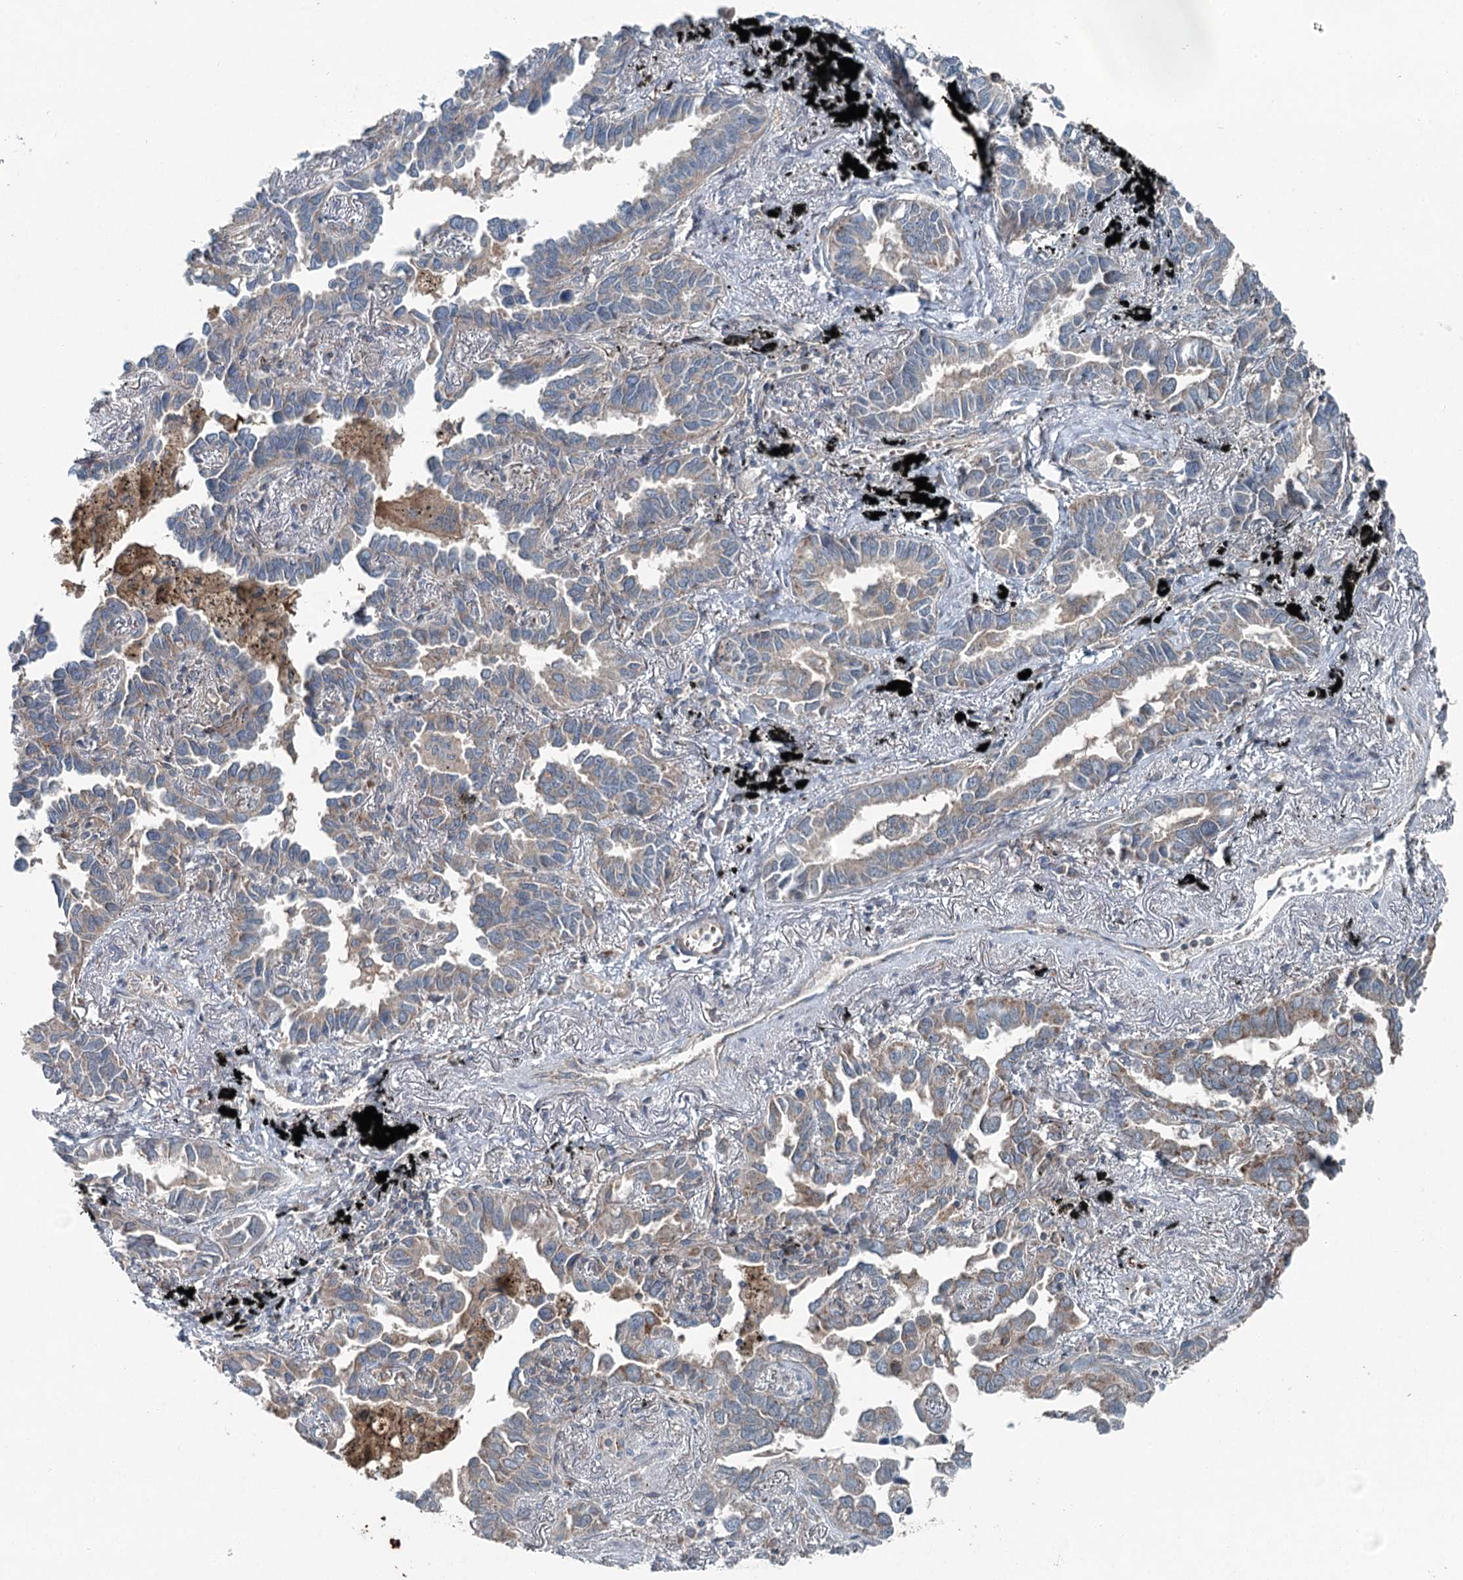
{"staining": {"intensity": "moderate", "quantity": "25%-75%", "location": "cytoplasmic/membranous"}, "tissue": "lung cancer", "cell_type": "Tumor cells", "image_type": "cancer", "snomed": [{"axis": "morphology", "description": "Adenocarcinoma, NOS"}, {"axis": "topography", "description": "Lung"}], "caption": "This is an image of immunohistochemistry (IHC) staining of lung adenocarcinoma, which shows moderate expression in the cytoplasmic/membranous of tumor cells.", "gene": "SKIC3", "patient": {"sex": "male", "age": 67}}